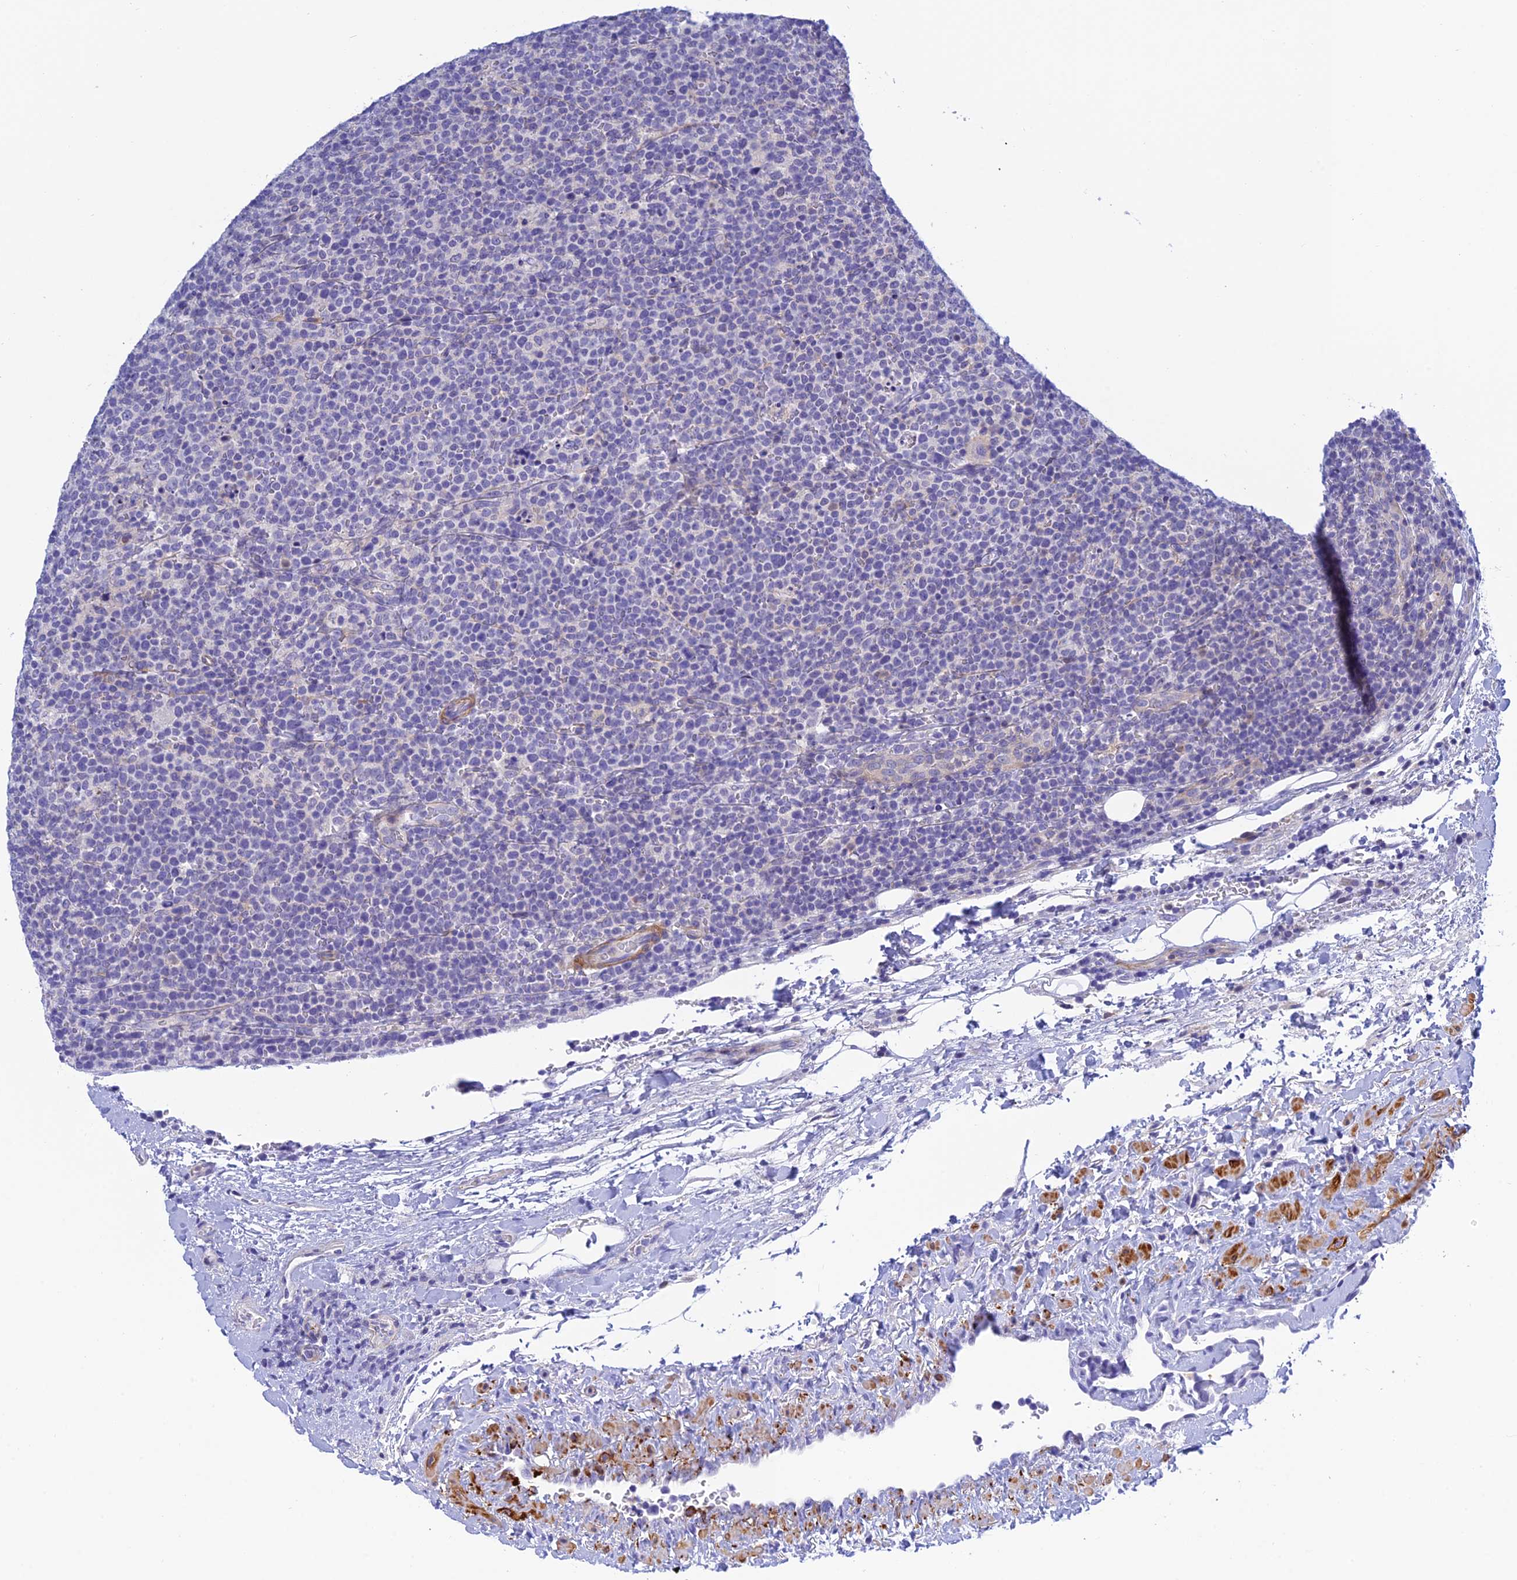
{"staining": {"intensity": "negative", "quantity": "none", "location": "none"}, "tissue": "lymphoma", "cell_type": "Tumor cells", "image_type": "cancer", "snomed": [{"axis": "morphology", "description": "Malignant lymphoma, non-Hodgkin's type, High grade"}, {"axis": "topography", "description": "Lymph node"}], "caption": "Immunohistochemistry (IHC) histopathology image of neoplastic tissue: malignant lymphoma, non-Hodgkin's type (high-grade) stained with DAB (3,3'-diaminobenzidine) exhibits no significant protein staining in tumor cells.", "gene": "ZDHHC16", "patient": {"sex": "male", "age": 61}}